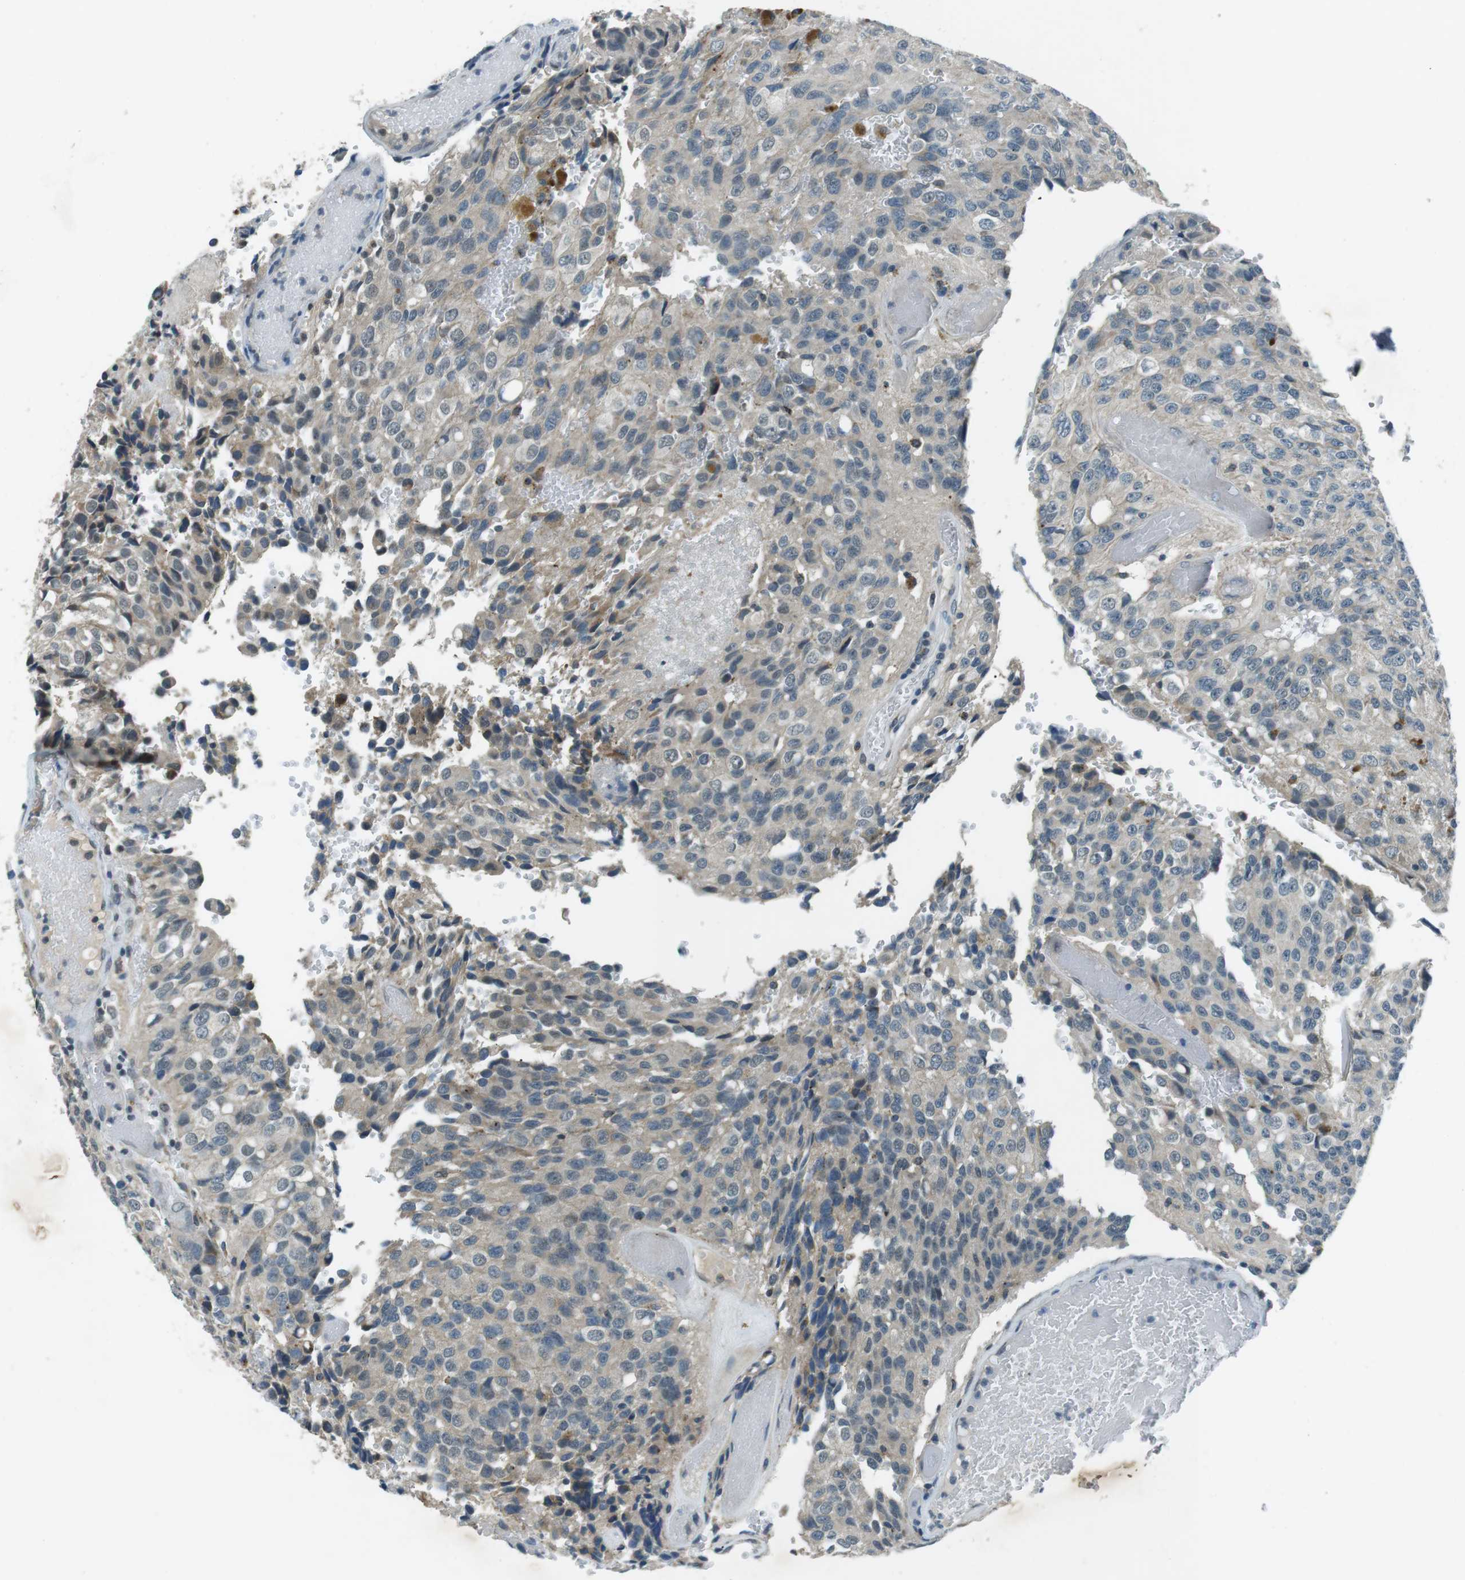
{"staining": {"intensity": "weak", "quantity": "<25%", "location": "cytoplasmic/membranous"}, "tissue": "glioma", "cell_type": "Tumor cells", "image_type": "cancer", "snomed": [{"axis": "morphology", "description": "Glioma, malignant, High grade"}, {"axis": "topography", "description": "Brain"}], "caption": "The histopathology image displays no significant staining in tumor cells of malignant high-grade glioma. The staining was performed using DAB (3,3'-diaminobenzidine) to visualize the protein expression in brown, while the nuclei were stained in blue with hematoxylin (Magnification: 20x).", "gene": "FAM3B", "patient": {"sex": "male", "age": 32}}